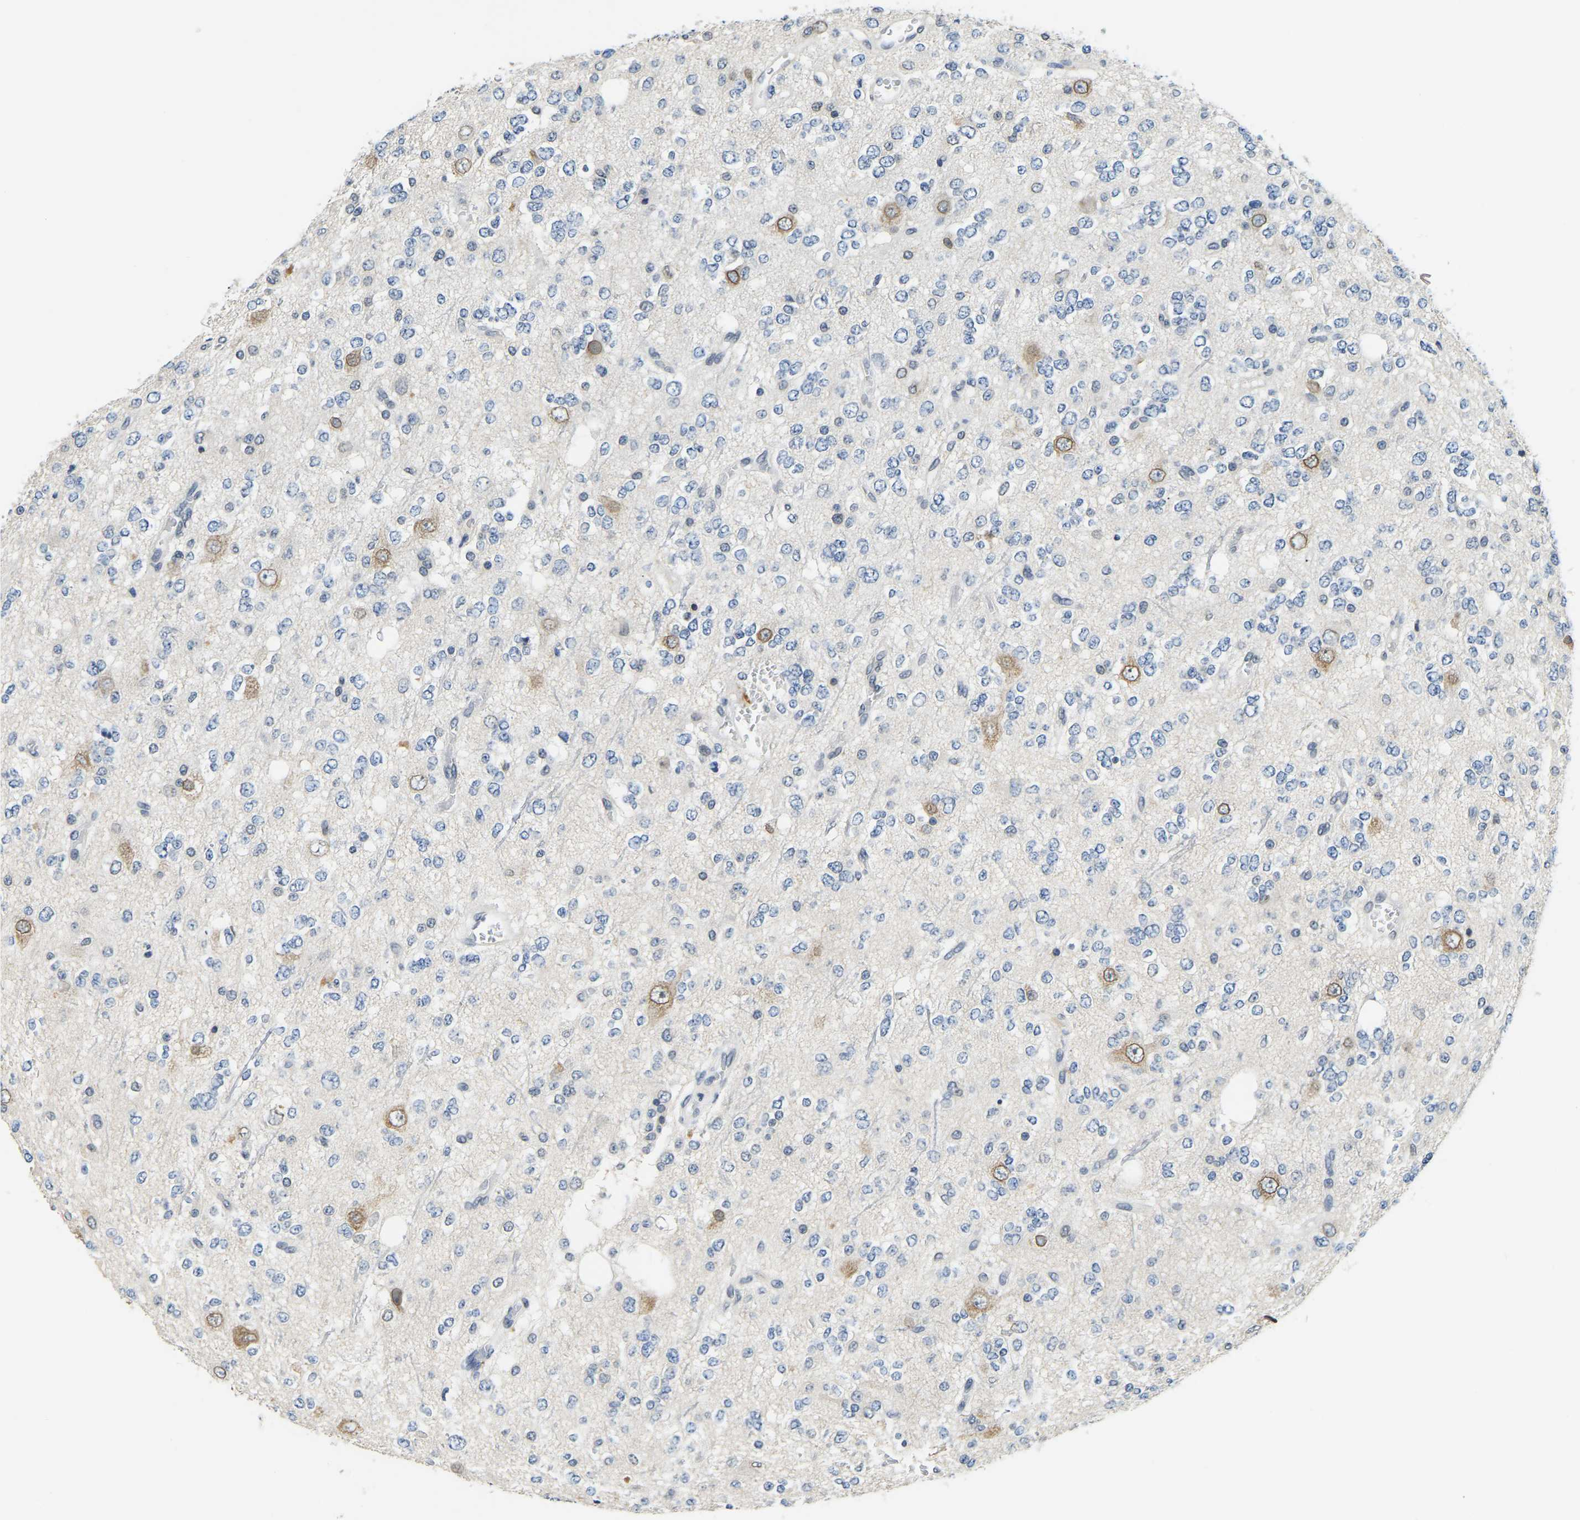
{"staining": {"intensity": "negative", "quantity": "none", "location": "none"}, "tissue": "glioma", "cell_type": "Tumor cells", "image_type": "cancer", "snomed": [{"axis": "morphology", "description": "Glioma, malignant, Low grade"}, {"axis": "topography", "description": "Brain"}], "caption": "The micrograph demonstrates no significant expression in tumor cells of glioma.", "gene": "RANBP2", "patient": {"sex": "male", "age": 38}}